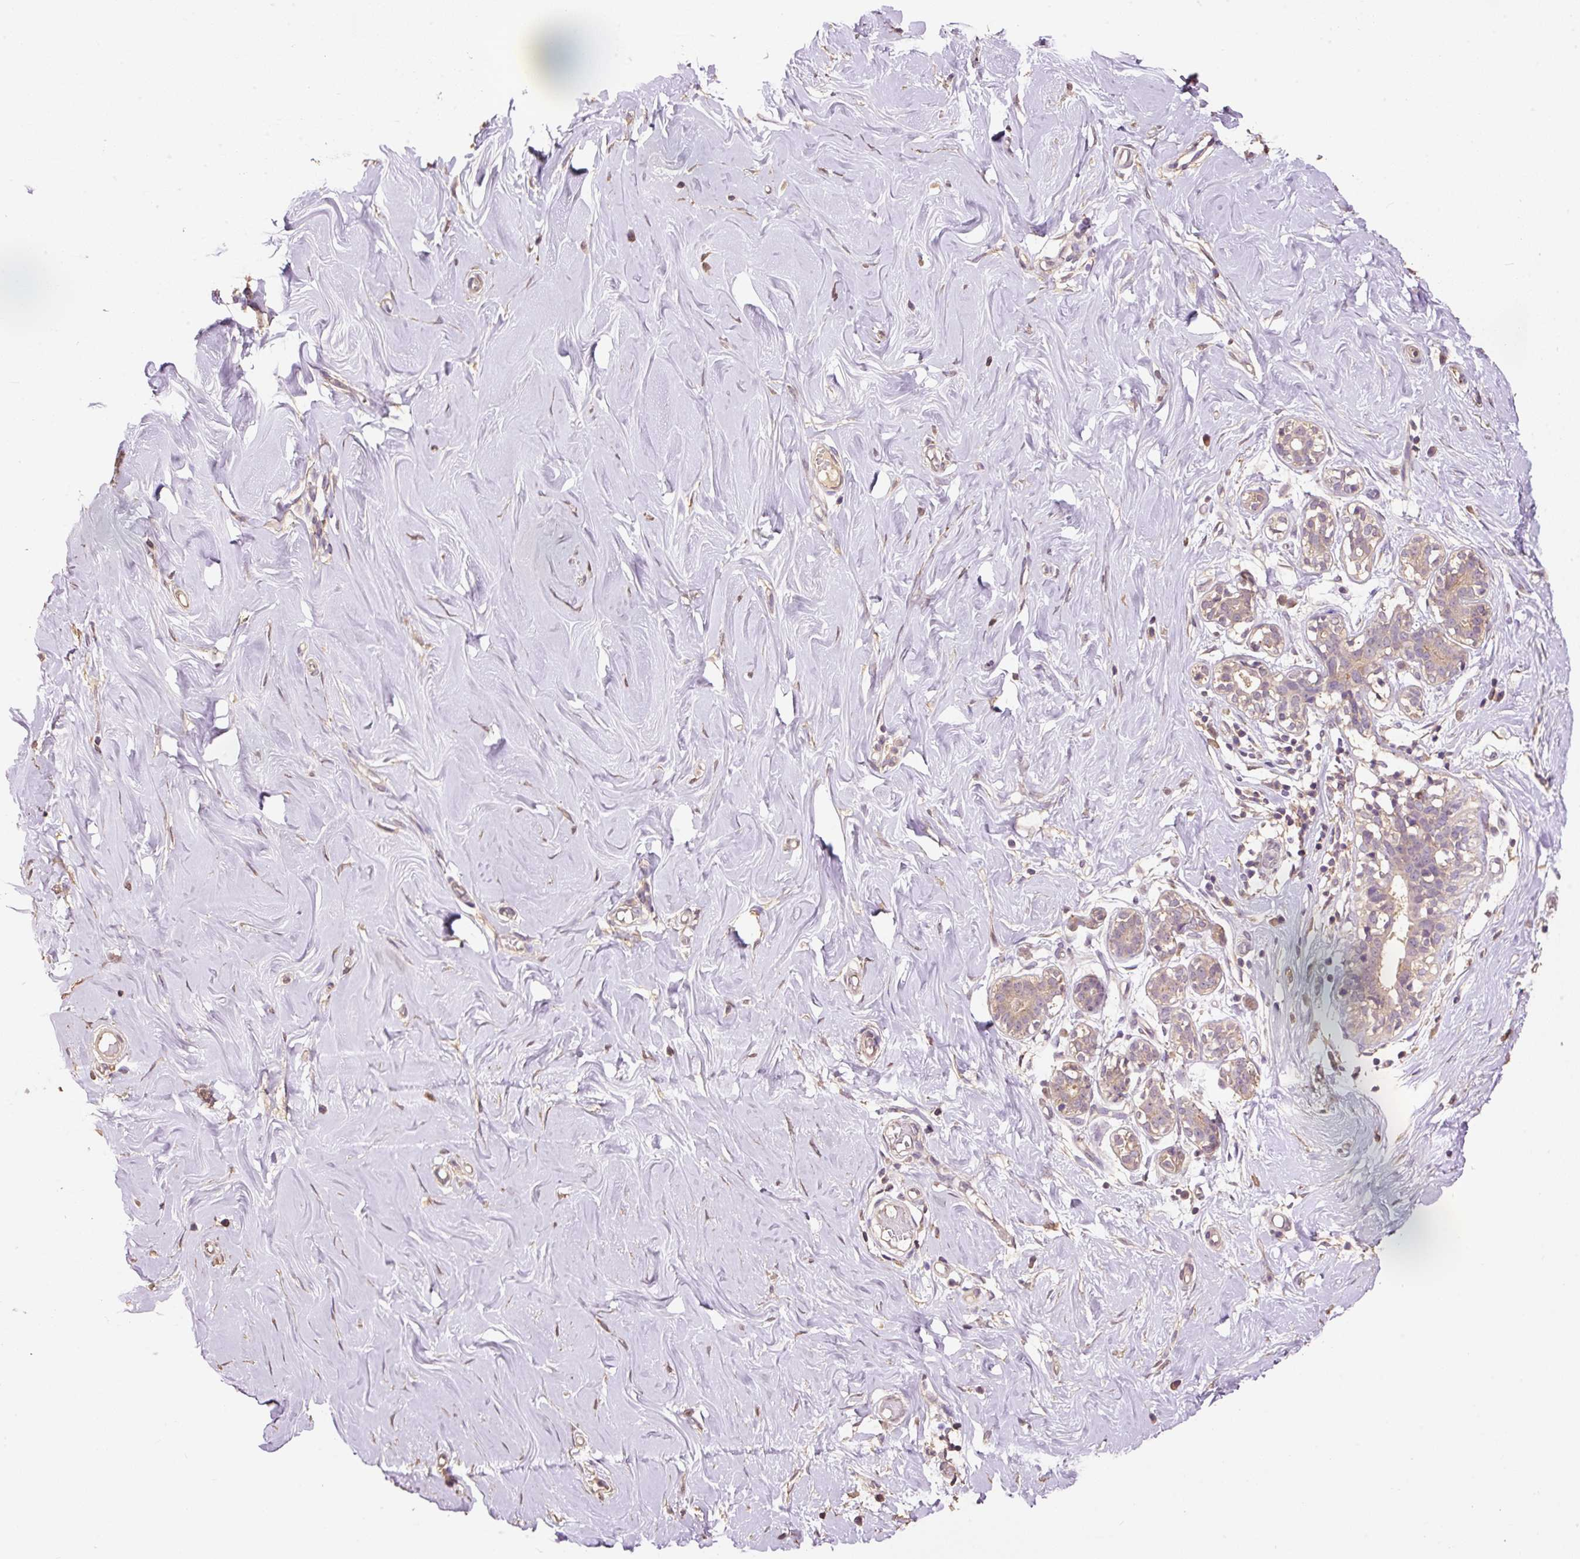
{"staining": {"intensity": "negative", "quantity": "none", "location": "none"}, "tissue": "breast", "cell_type": "Adipocytes", "image_type": "normal", "snomed": [{"axis": "morphology", "description": "Normal tissue, NOS"}, {"axis": "topography", "description": "Breast"}], "caption": "The histopathology image shows no significant staining in adipocytes of breast. (IHC, brightfield microscopy, high magnification).", "gene": "HERC2", "patient": {"sex": "female", "age": 27}}